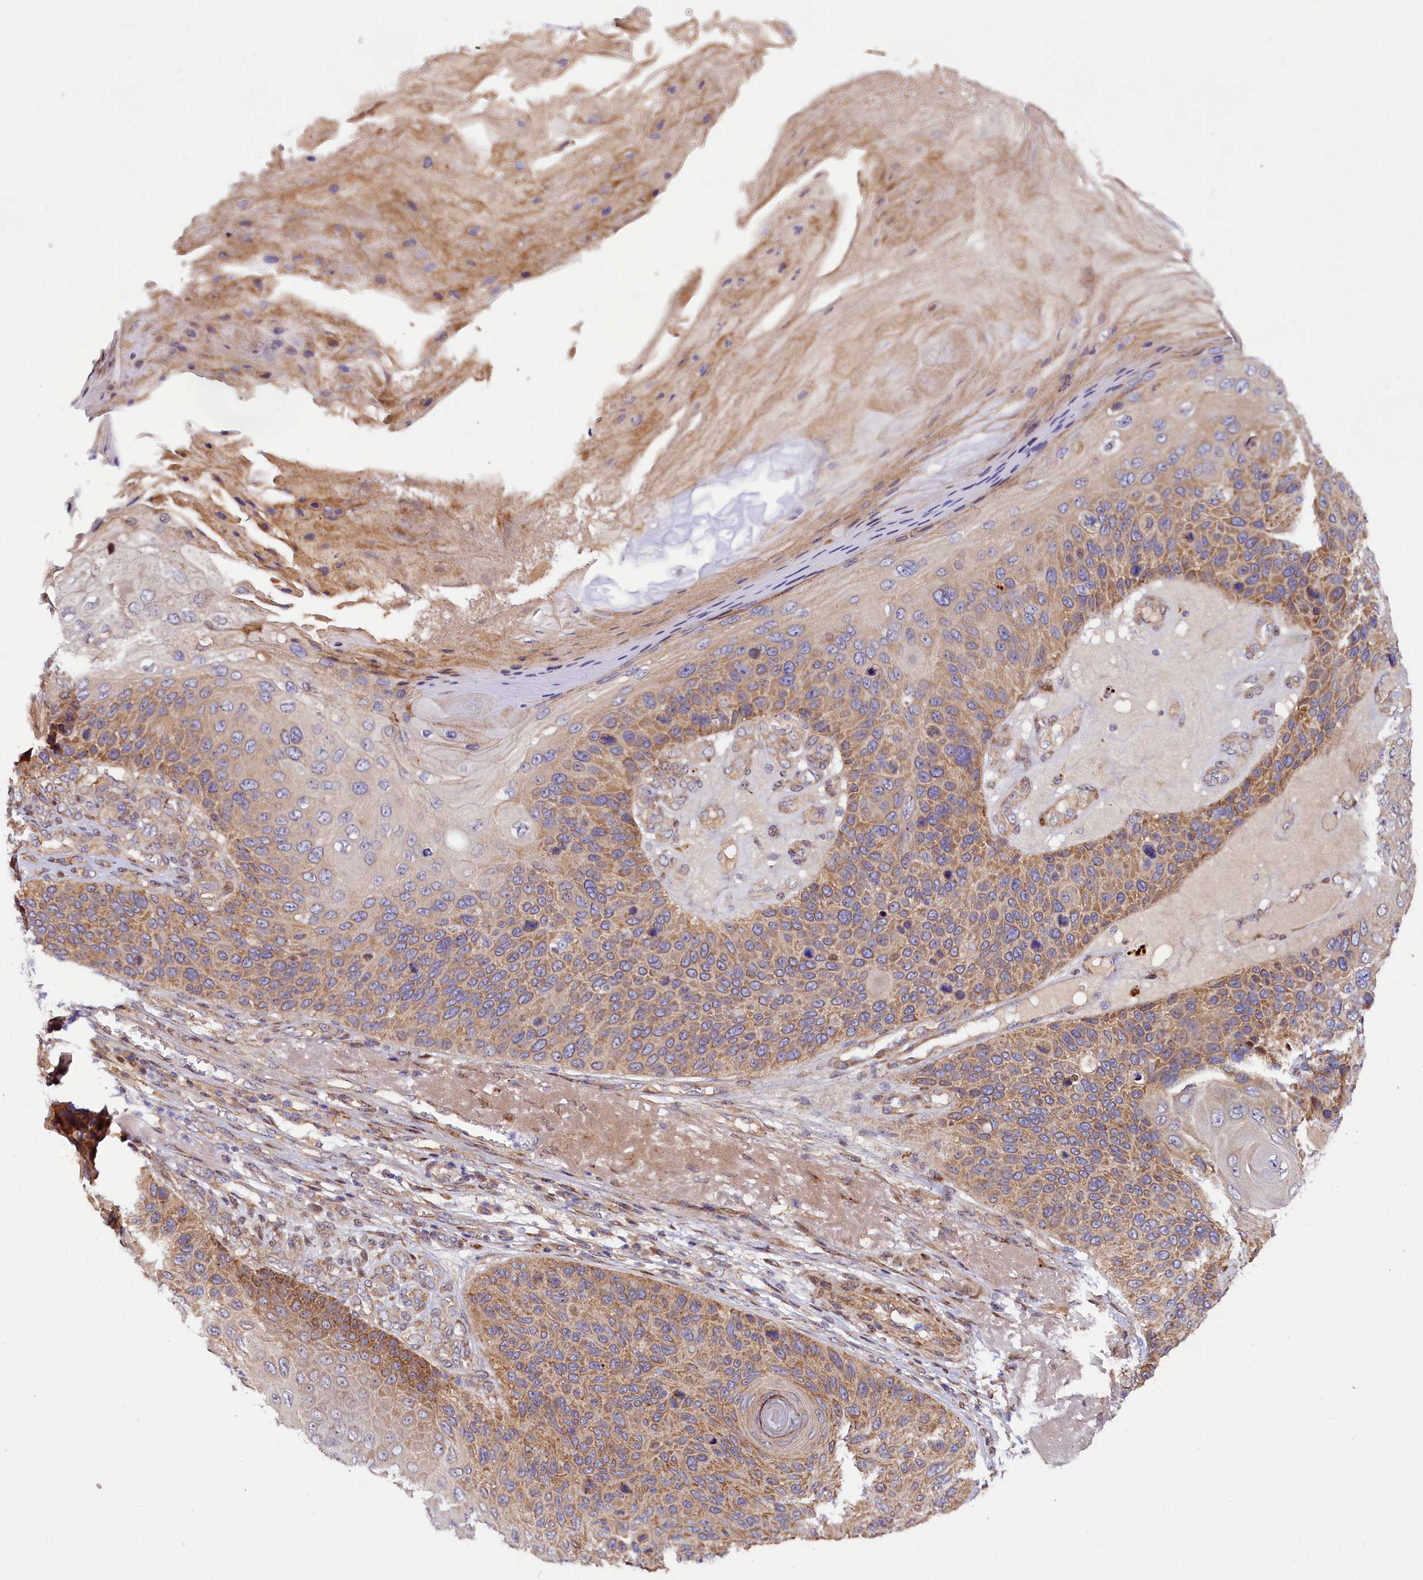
{"staining": {"intensity": "moderate", "quantity": "25%-75%", "location": "cytoplasmic/membranous"}, "tissue": "skin cancer", "cell_type": "Tumor cells", "image_type": "cancer", "snomed": [{"axis": "morphology", "description": "Squamous cell carcinoma, NOS"}, {"axis": "topography", "description": "Skin"}], "caption": "Skin cancer (squamous cell carcinoma) tissue reveals moderate cytoplasmic/membranous expression in approximately 25%-75% of tumor cells, visualized by immunohistochemistry. (brown staining indicates protein expression, while blue staining denotes nuclei).", "gene": "PDZRN3", "patient": {"sex": "female", "age": 88}}